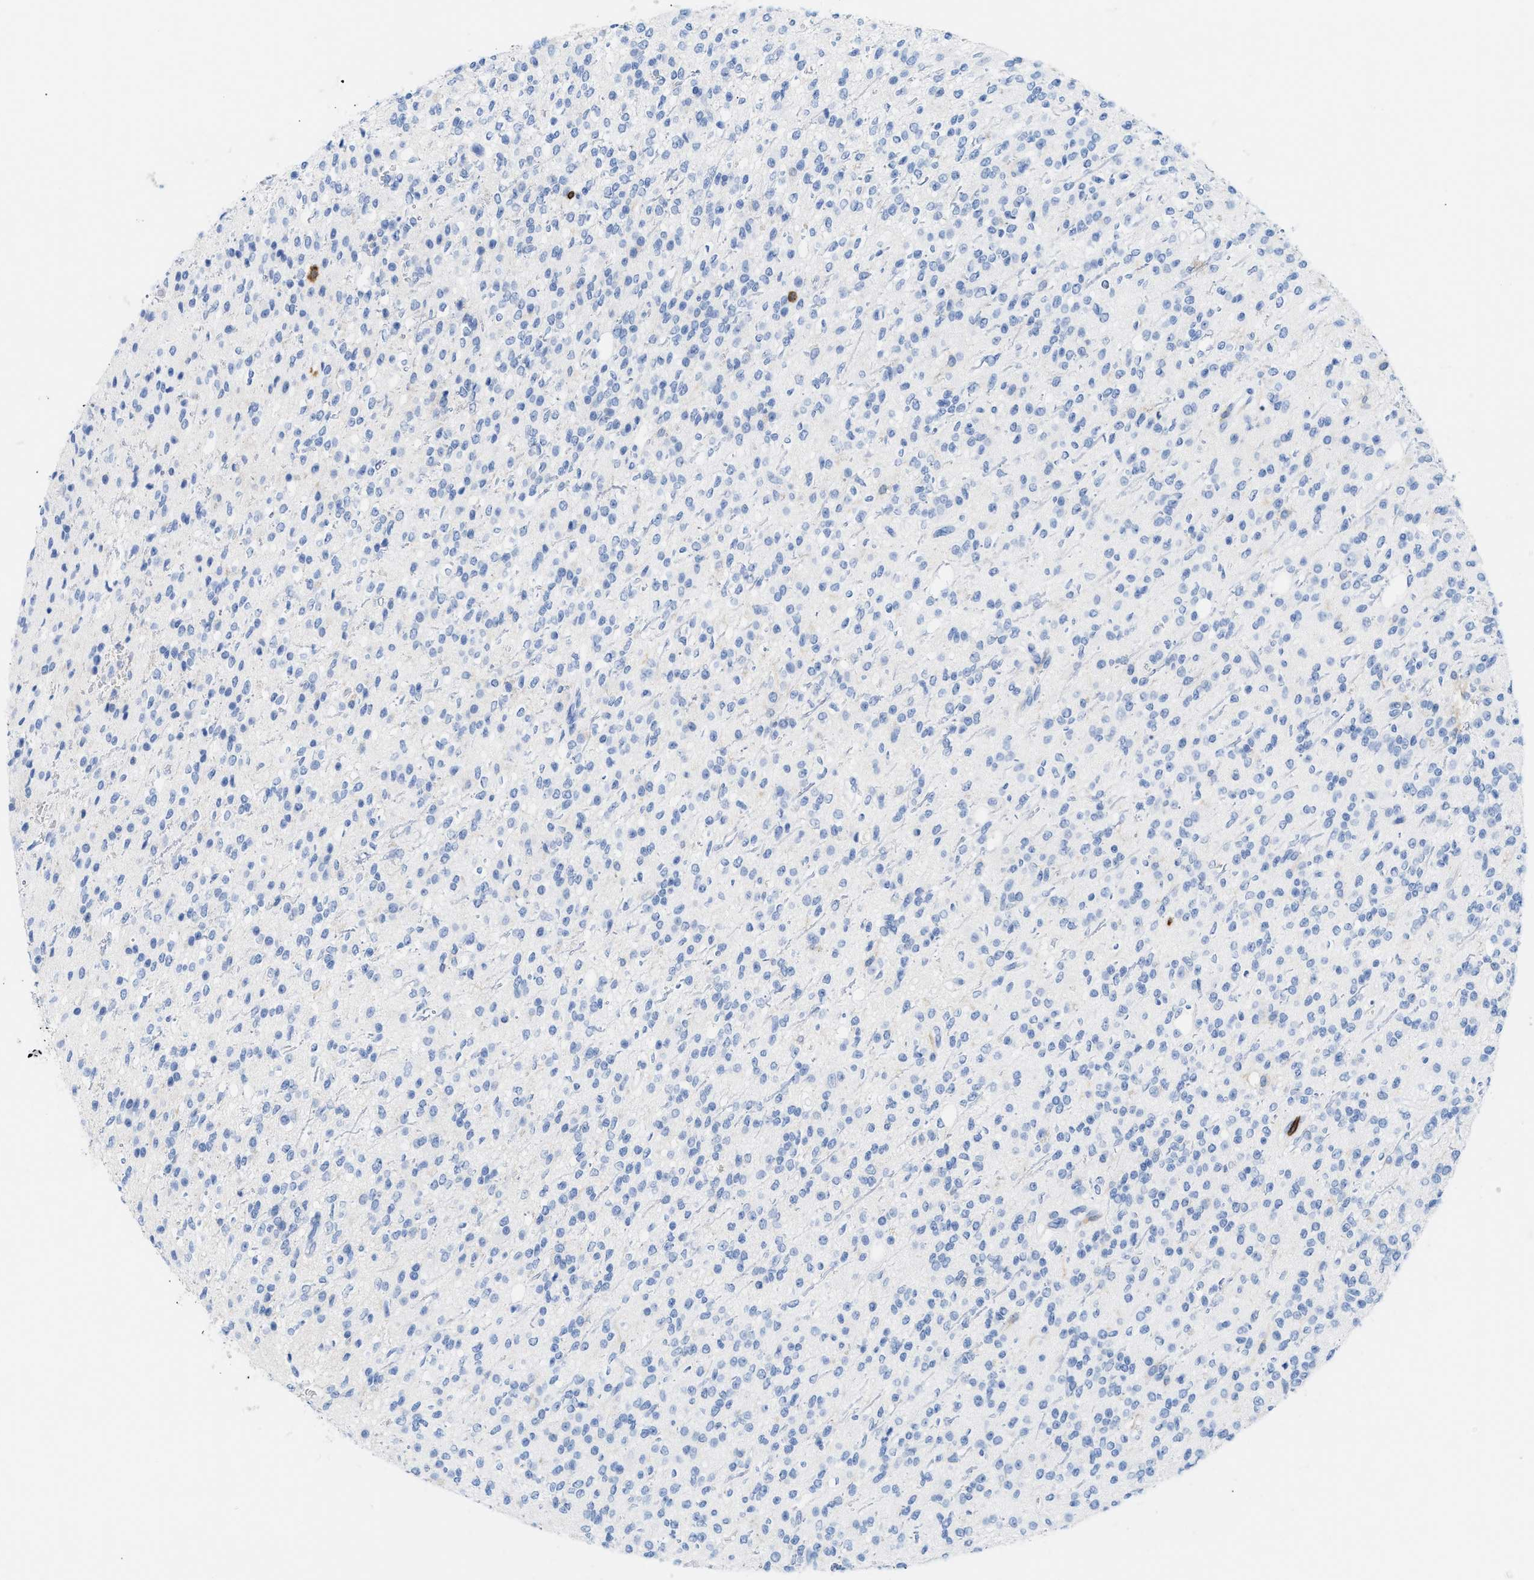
{"staining": {"intensity": "negative", "quantity": "none", "location": "none"}, "tissue": "glioma", "cell_type": "Tumor cells", "image_type": "cancer", "snomed": [{"axis": "morphology", "description": "Glioma, malignant, High grade"}, {"axis": "topography", "description": "Brain"}], "caption": "This is an IHC micrograph of glioma. There is no staining in tumor cells.", "gene": "LCP1", "patient": {"sex": "male", "age": 34}}